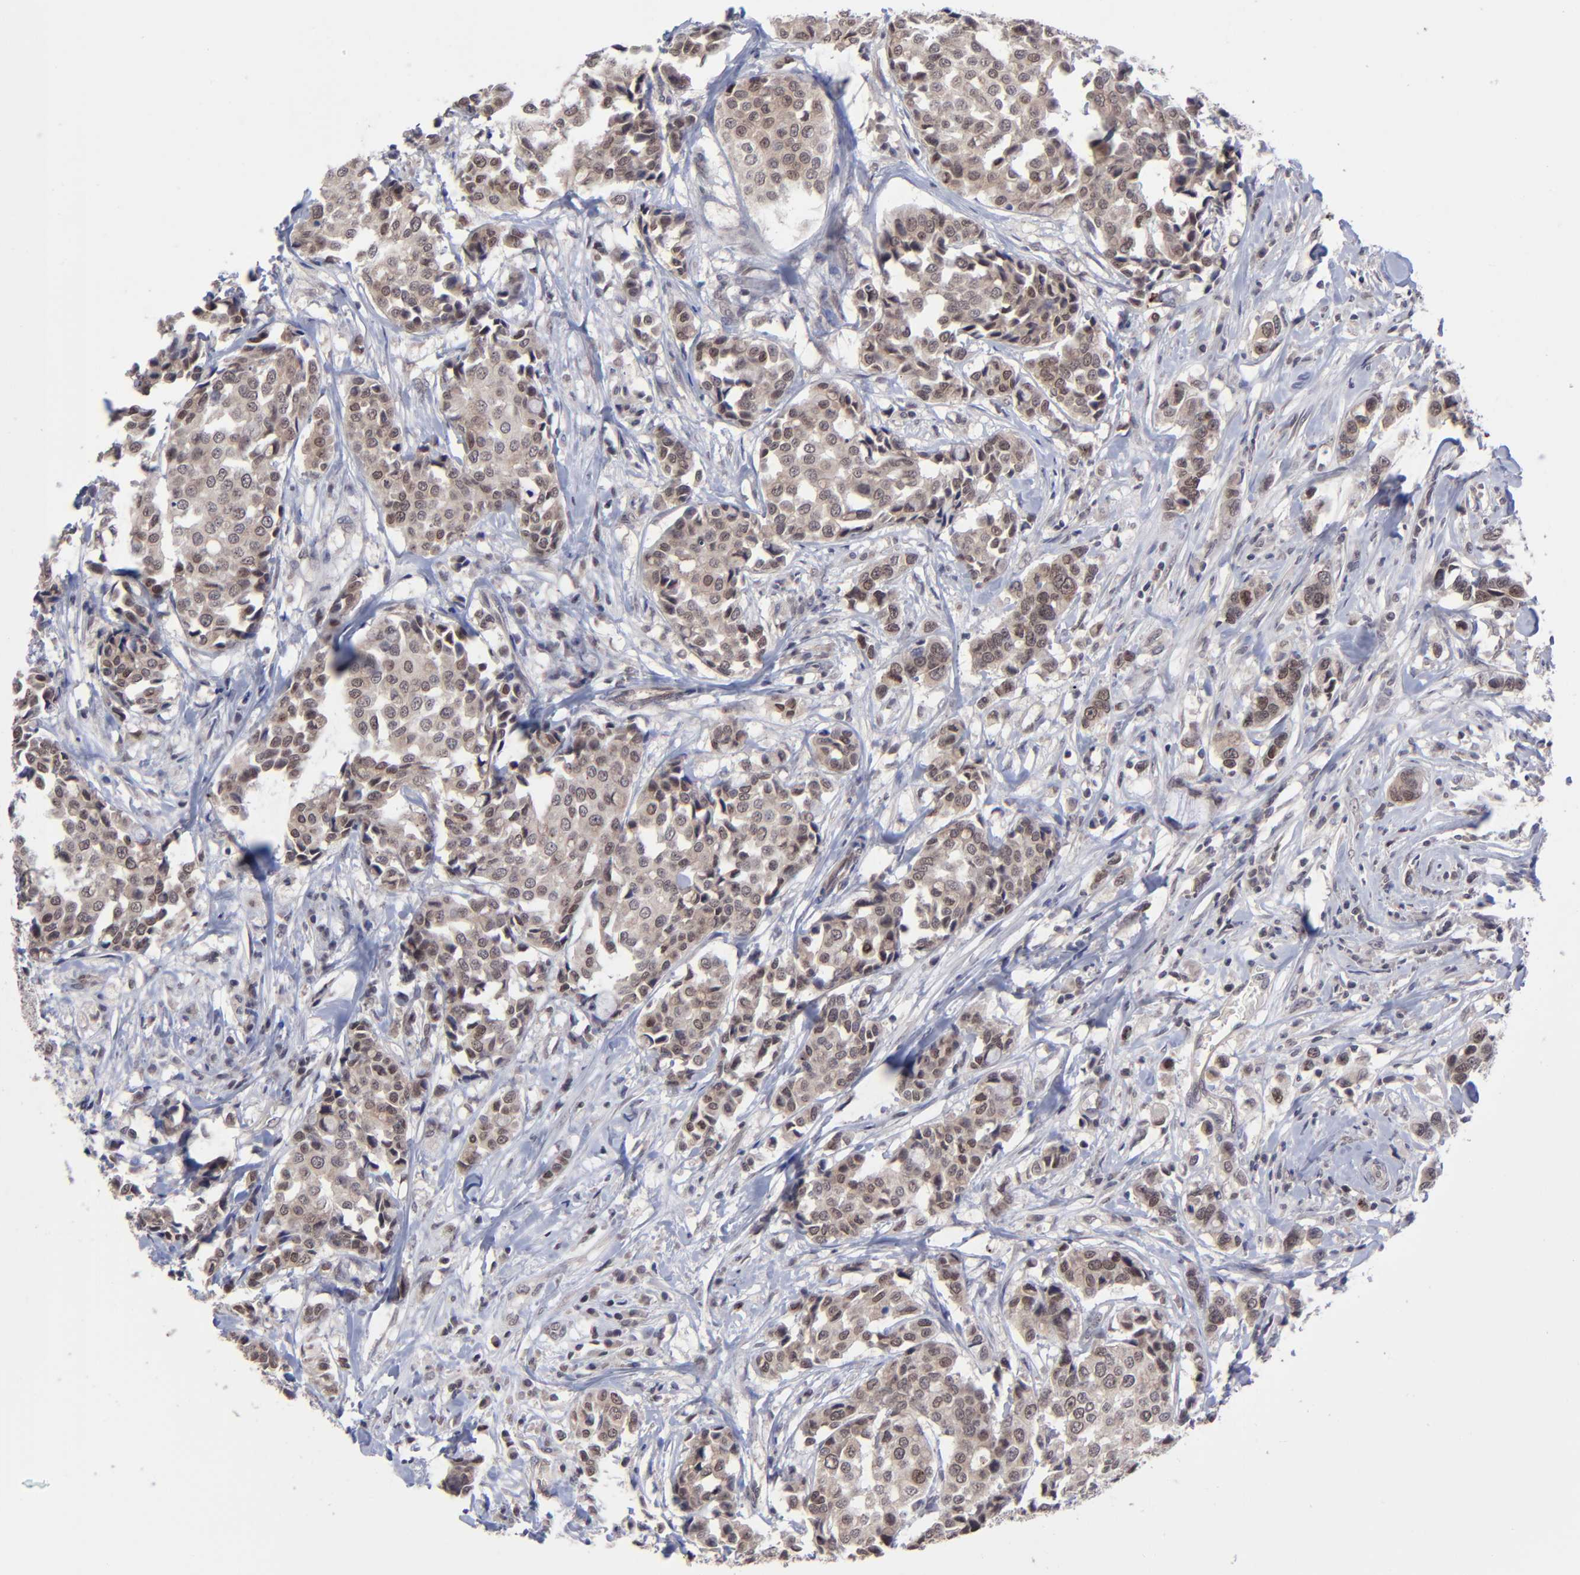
{"staining": {"intensity": "moderate", "quantity": "25%-75%", "location": "cytoplasmic/membranous"}, "tissue": "breast cancer", "cell_type": "Tumor cells", "image_type": "cancer", "snomed": [{"axis": "morphology", "description": "Duct carcinoma"}, {"axis": "topography", "description": "Breast"}], "caption": "A brown stain labels moderate cytoplasmic/membranous positivity of a protein in breast cancer tumor cells.", "gene": "ZNF419", "patient": {"sex": "female", "age": 27}}